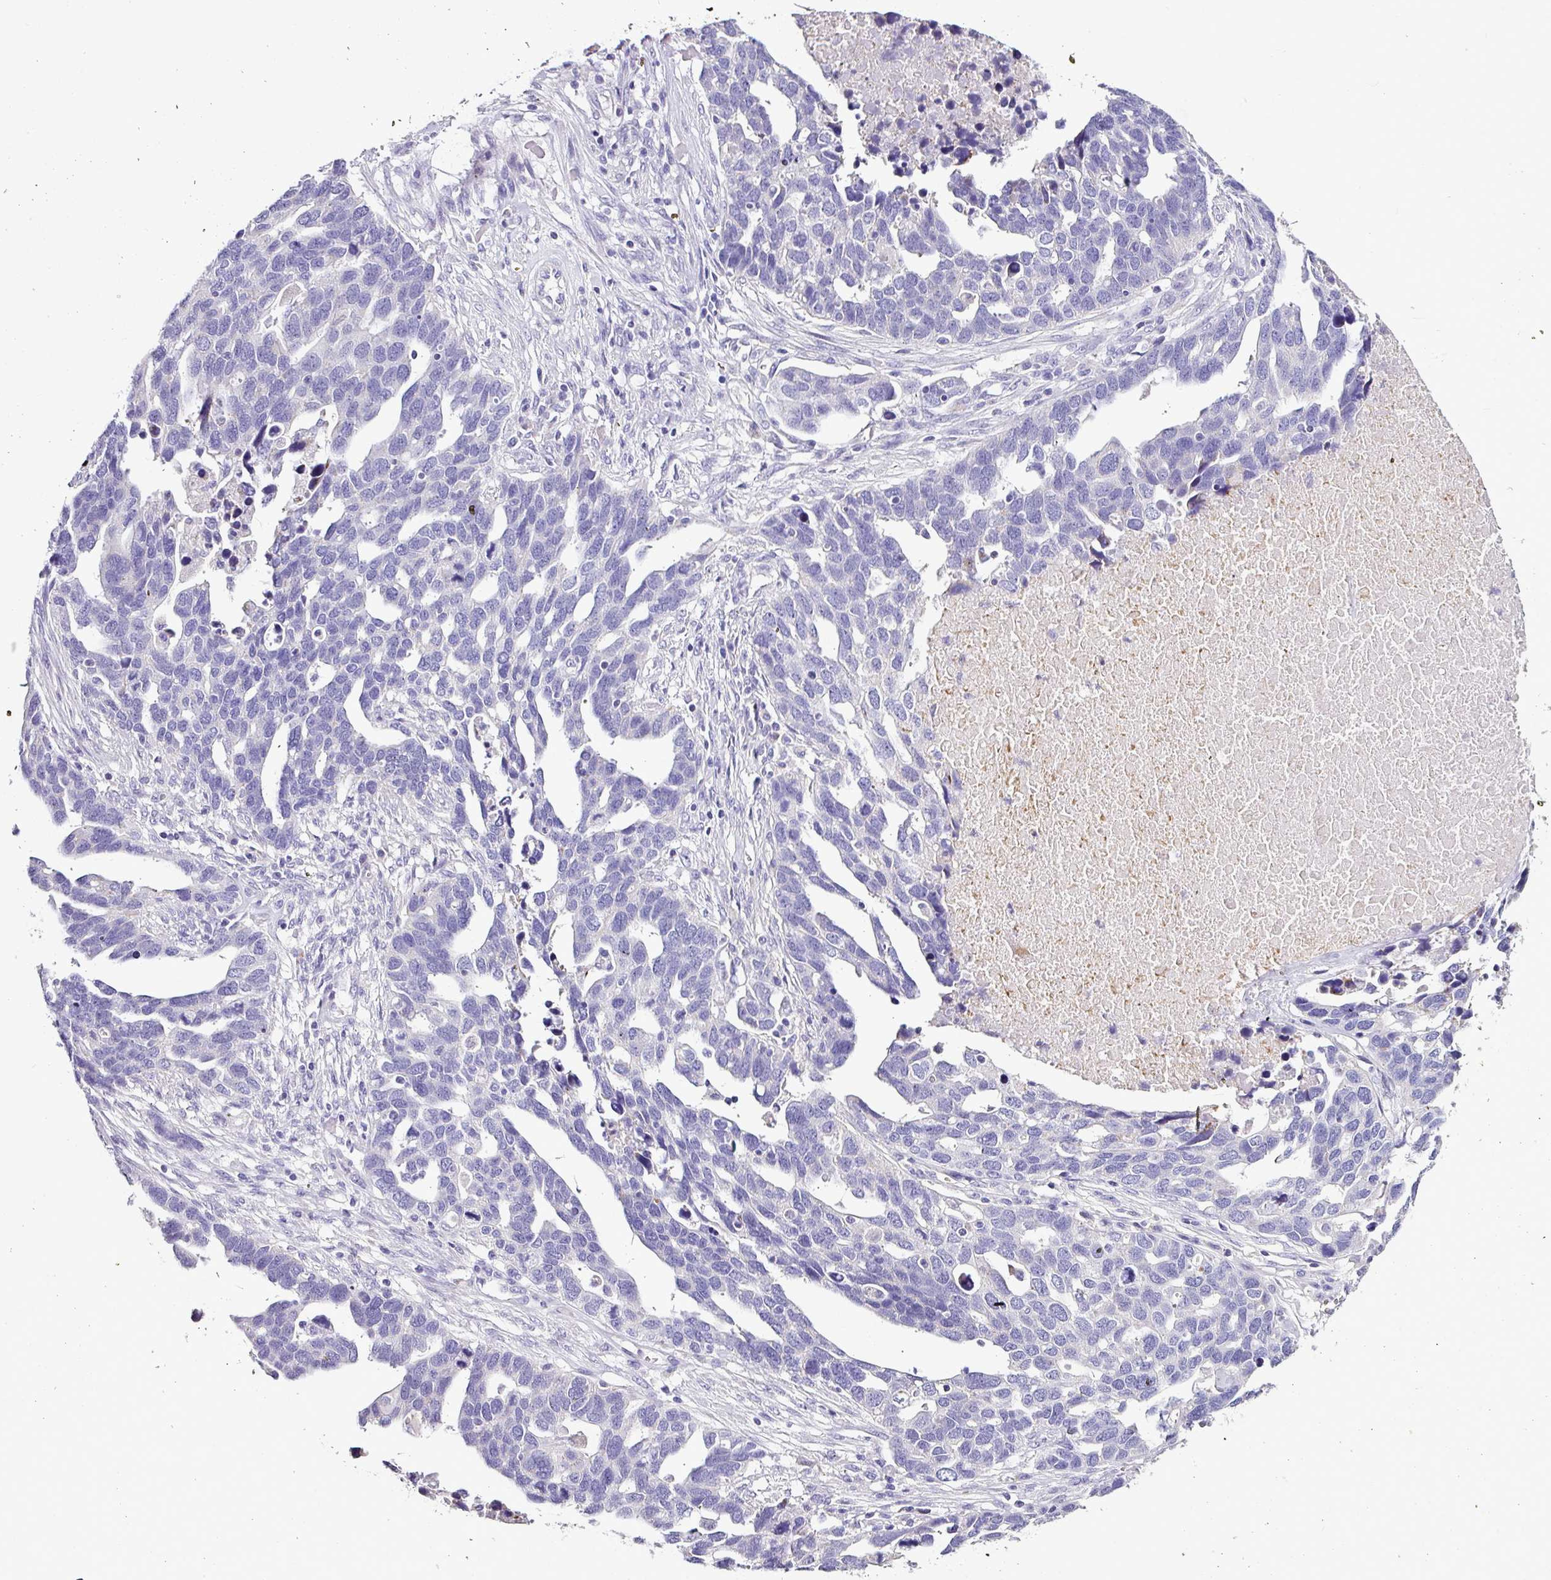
{"staining": {"intensity": "negative", "quantity": "none", "location": "none"}, "tissue": "ovarian cancer", "cell_type": "Tumor cells", "image_type": "cancer", "snomed": [{"axis": "morphology", "description": "Cystadenocarcinoma, serous, NOS"}, {"axis": "topography", "description": "Ovary"}], "caption": "Image shows no significant protein staining in tumor cells of serous cystadenocarcinoma (ovarian). (DAB immunohistochemistry (IHC) with hematoxylin counter stain).", "gene": "NAPSA", "patient": {"sex": "female", "age": 54}}